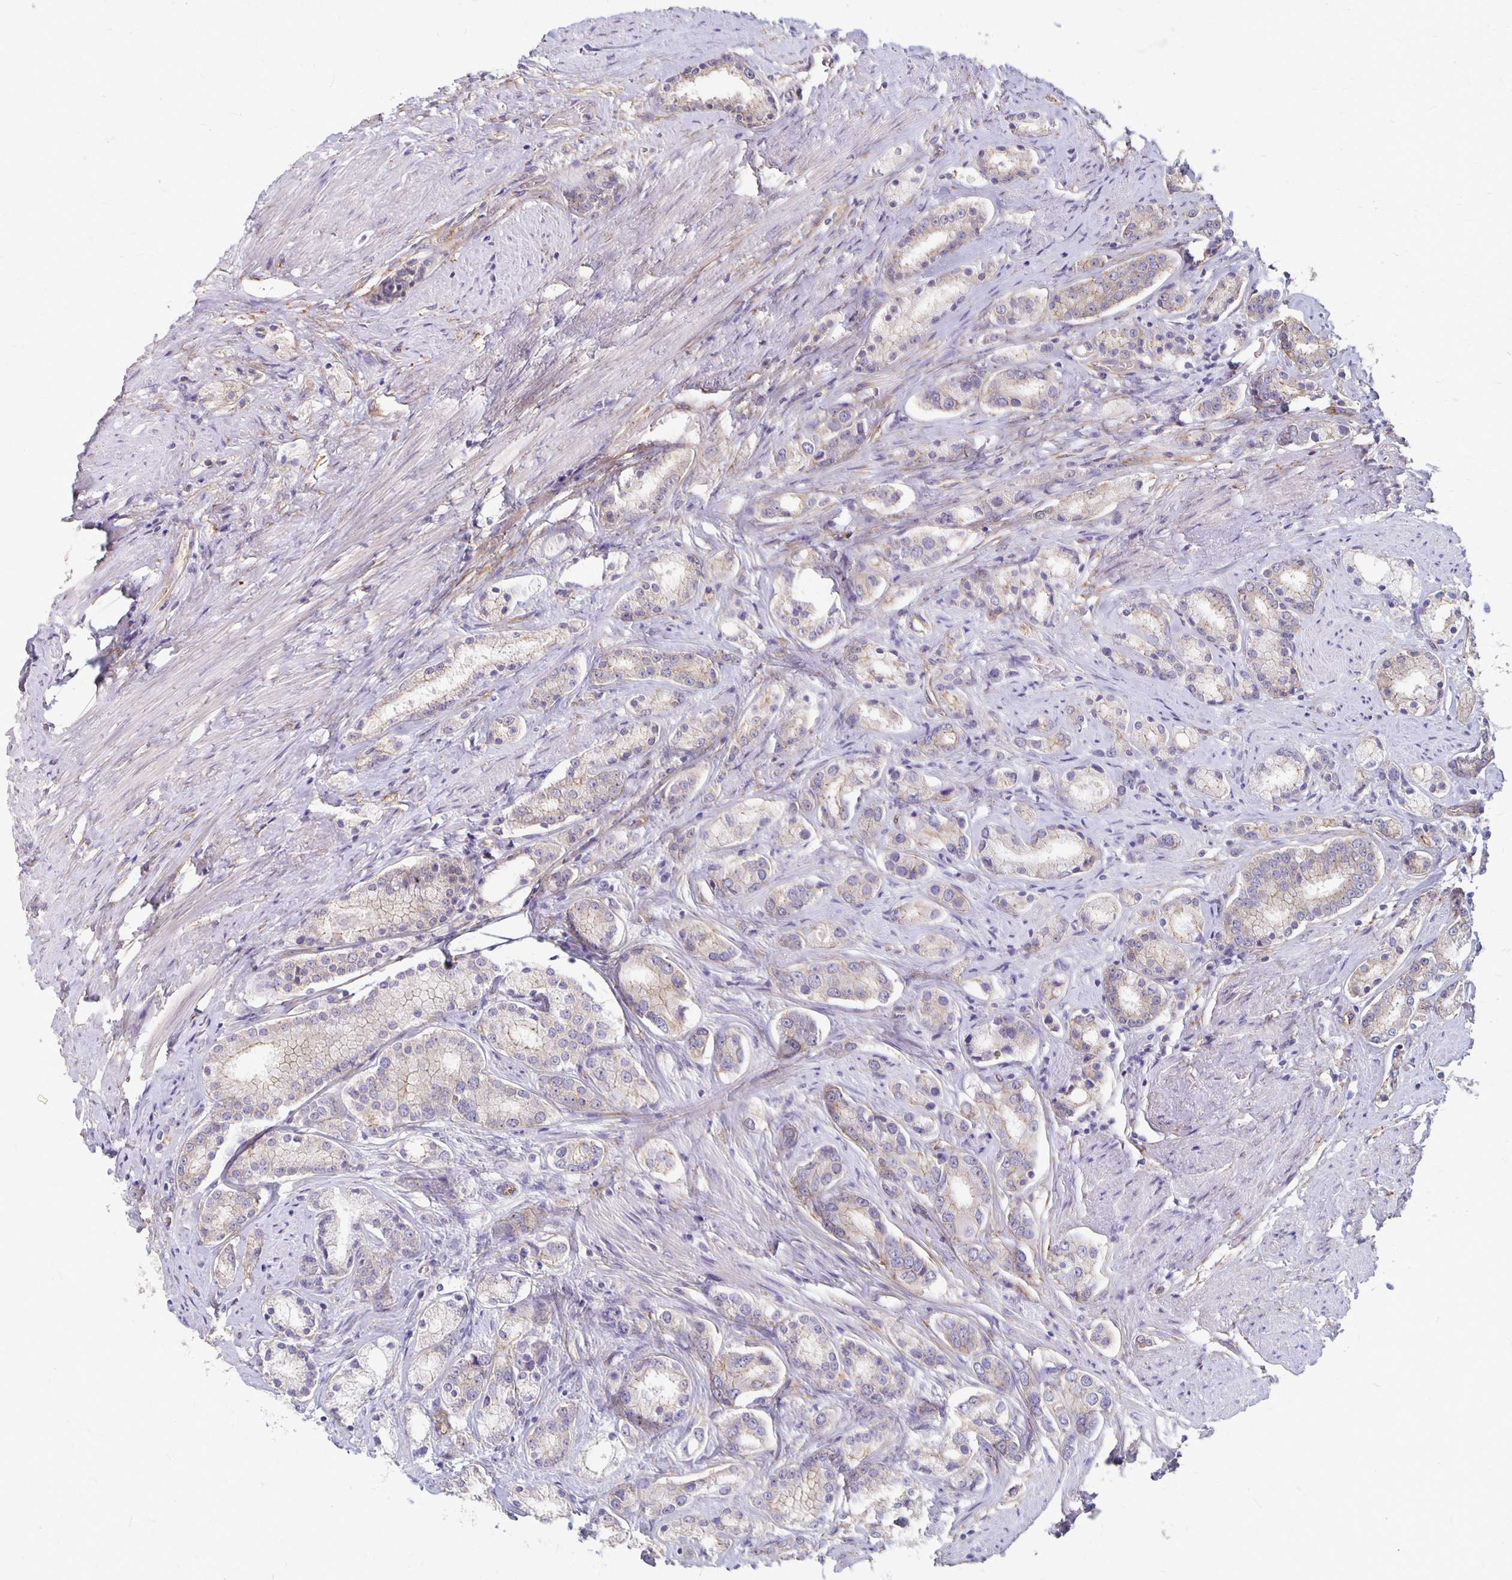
{"staining": {"intensity": "negative", "quantity": "none", "location": "none"}, "tissue": "prostate cancer", "cell_type": "Tumor cells", "image_type": "cancer", "snomed": [{"axis": "morphology", "description": "Adenocarcinoma, High grade"}, {"axis": "topography", "description": "Prostate"}], "caption": "Prostate adenocarcinoma (high-grade) stained for a protein using immunohistochemistry (IHC) shows no positivity tumor cells.", "gene": "PPP1R3E", "patient": {"sex": "male", "age": 63}}